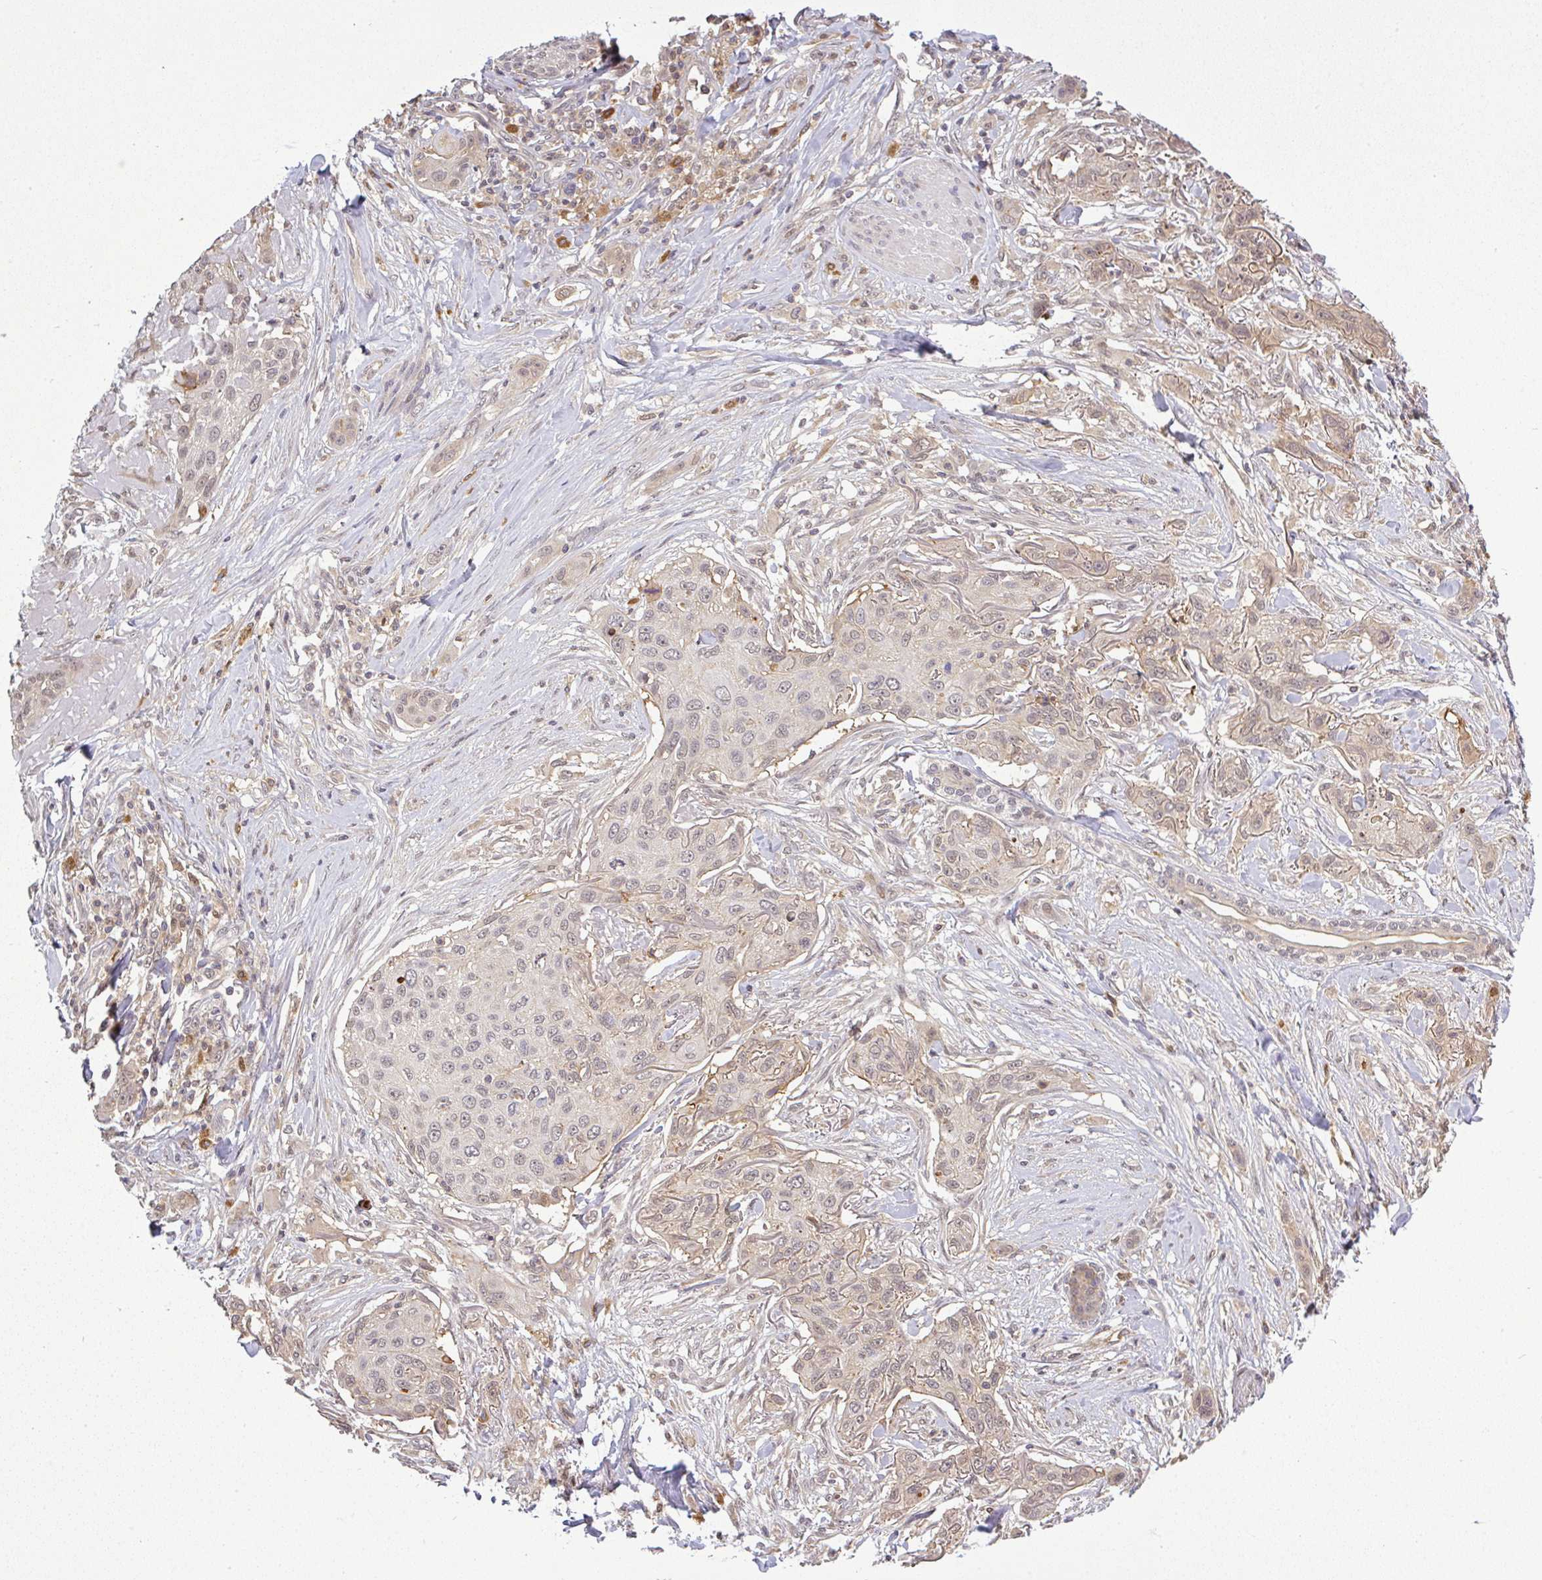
{"staining": {"intensity": "moderate", "quantity": "25%-75%", "location": "cytoplasmic/membranous"}, "tissue": "skin cancer", "cell_type": "Tumor cells", "image_type": "cancer", "snomed": [{"axis": "morphology", "description": "Squamous cell carcinoma, NOS"}, {"axis": "topography", "description": "Skin"}], "caption": "A high-resolution histopathology image shows immunohistochemistry (IHC) staining of skin squamous cell carcinoma, which reveals moderate cytoplasmic/membranous staining in about 25%-75% of tumor cells.", "gene": "FAM153A", "patient": {"sex": "male", "age": 63}}